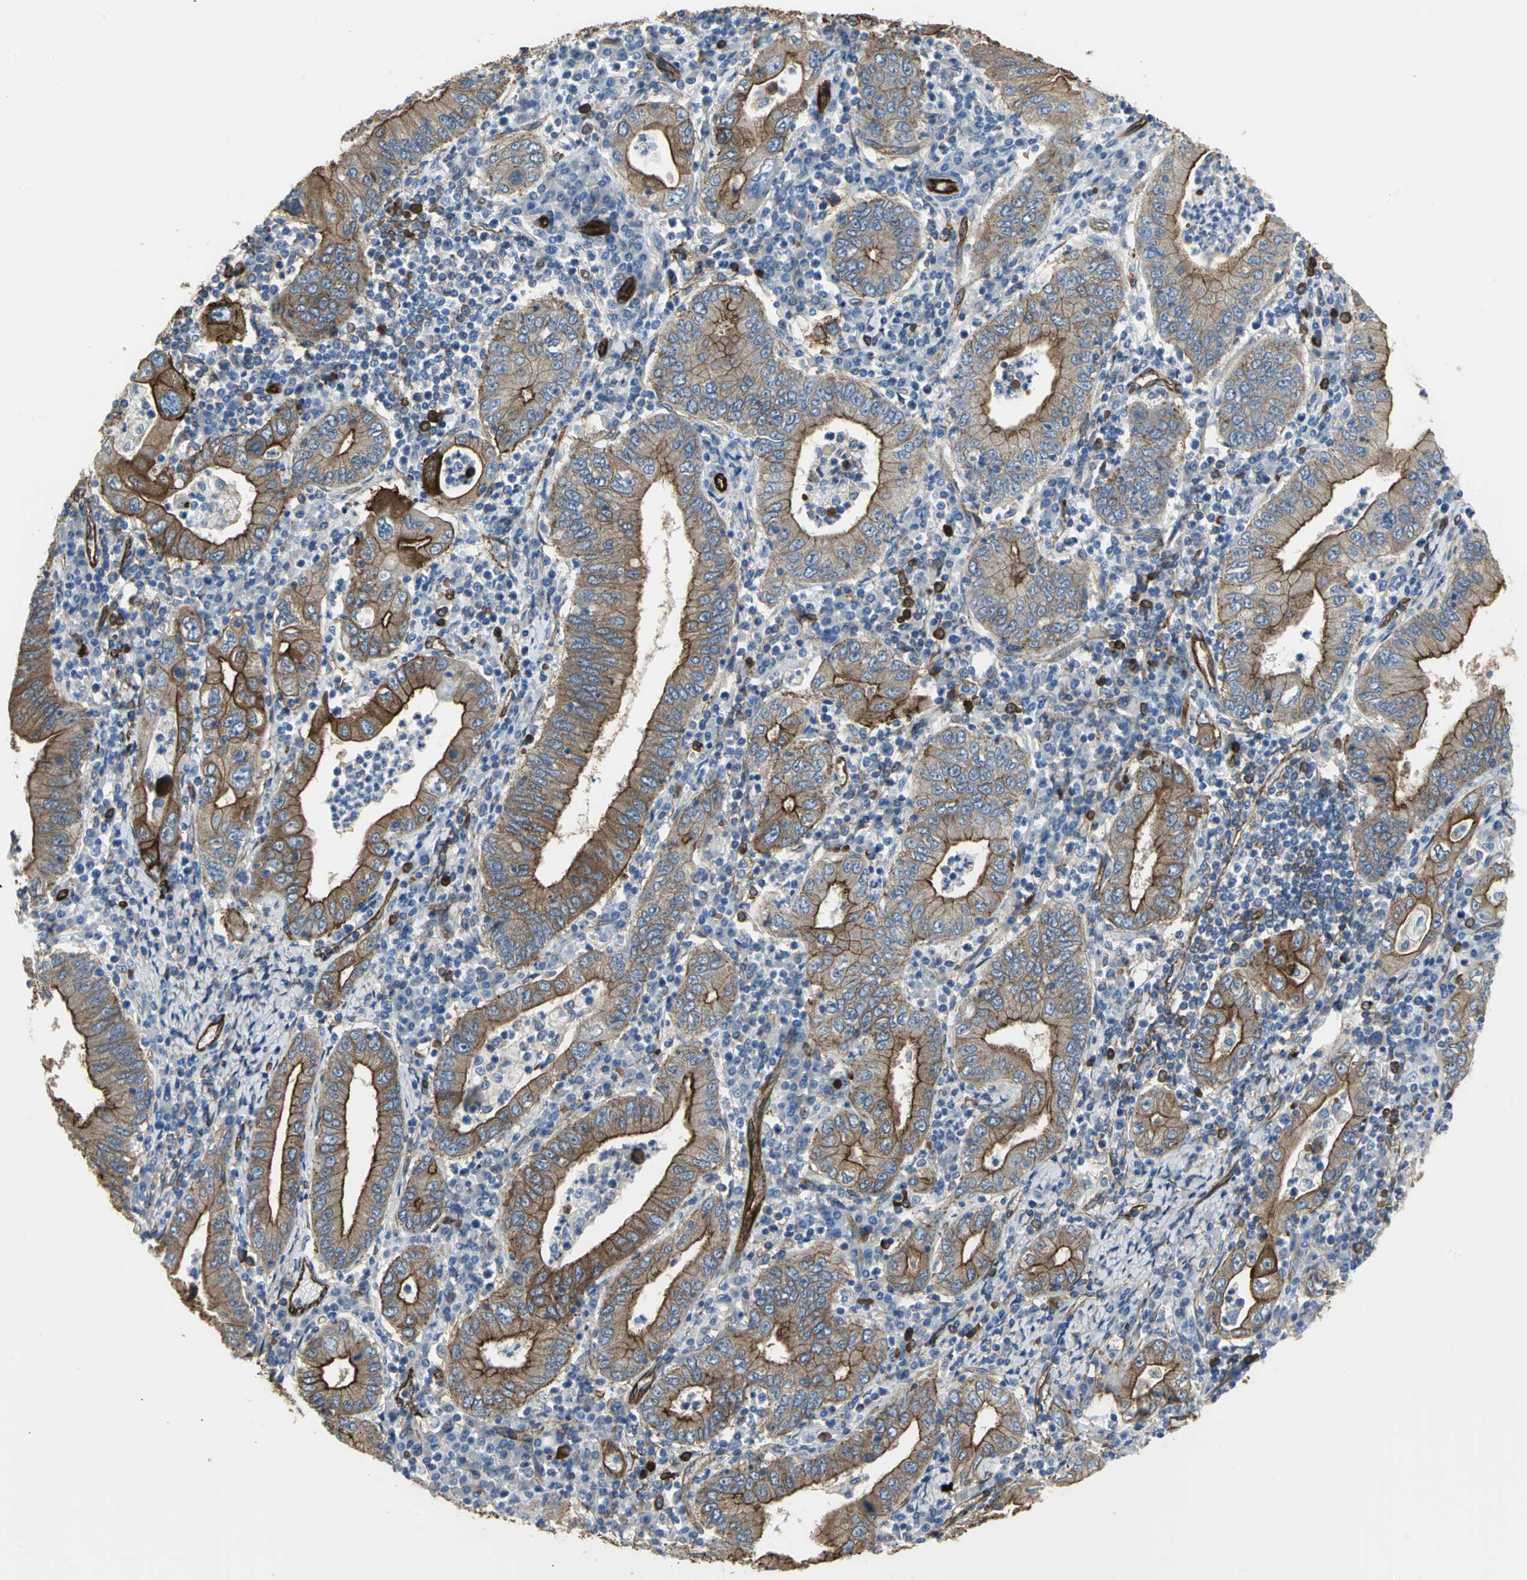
{"staining": {"intensity": "strong", "quantity": ">75%", "location": "cytoplasmic/membranous"}, "tissue": "stomach cancer", "cell_type": "Tumor cells", "image_type": "cancer", "snomed": [{"axis": "morphology", "description": "Normal tissue, NOS"}, {"axis": "morphology", "description": "Adenocarcinoma, NOS"}, {"axis": "topography", "description": "Esophagus"}, {"axis": "topography", "description": "Stomach, upper"}, {"axis": "topography", "description": "Peripheral nerve tissue"}], "caption": "A high-resolution micrograph shows immunohistochemistry (IHC) staining of adenocarcinoma (stomach), which demonstrates strong cytoplasmic/membranous positivity in approximately >75% of tumor cells. (brown staining indicates protein expression, while blue staining denotes nuclei).", "gene": "FLNB", "patient": {"sex": "male", "age": 62}}